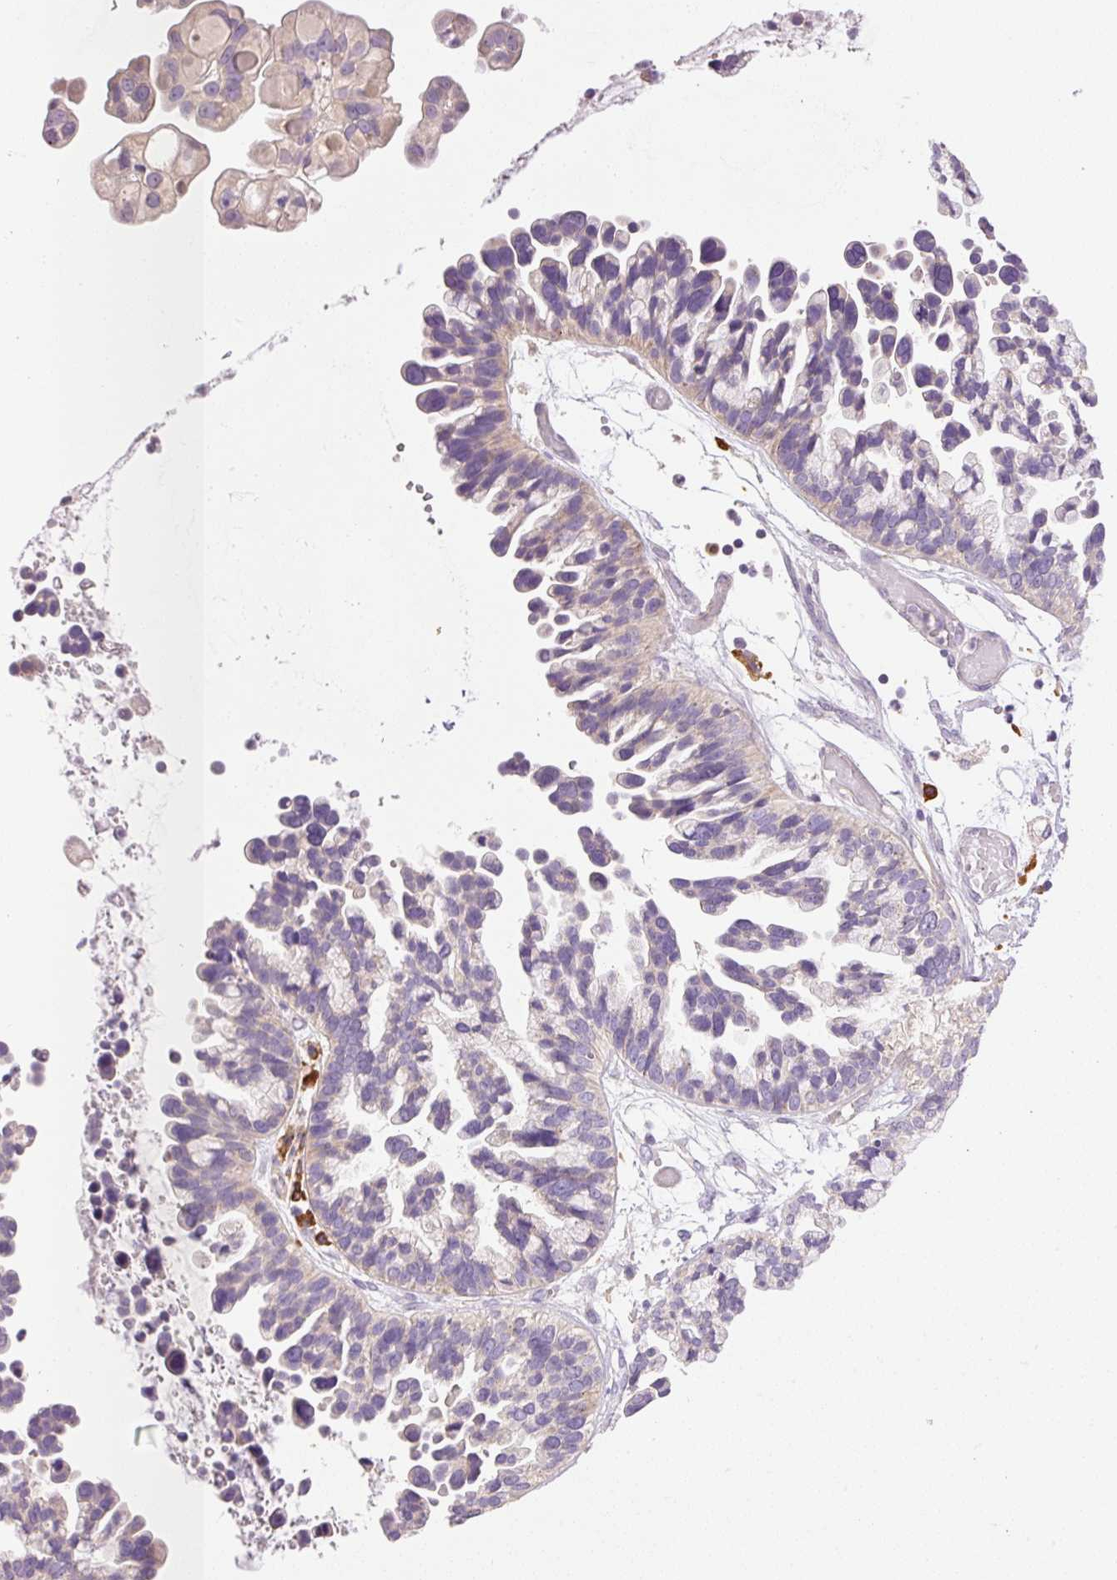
{"staining": {"intensity": "weak", "quantity": "<25%", "location": "cytoplasmic/membranous"}, "tissue": "ovarian cancer", "cell_type": "Tumor cells", "image_type": "cancer", "snomed": [{"axis": "morphology", "description": "Cystadenocarcinoma, serous, NOS"}, {"axis": "topography", "description": "Ovary"}], "caption": "A high-resolution image shows immunohistochemistry staining of ovarian serous cystadenocarcinoma, which demonstrates no significant expression in tumor cells.", "gene": "PNPLA5", "patient": {"sex": "female", "age": 56}}